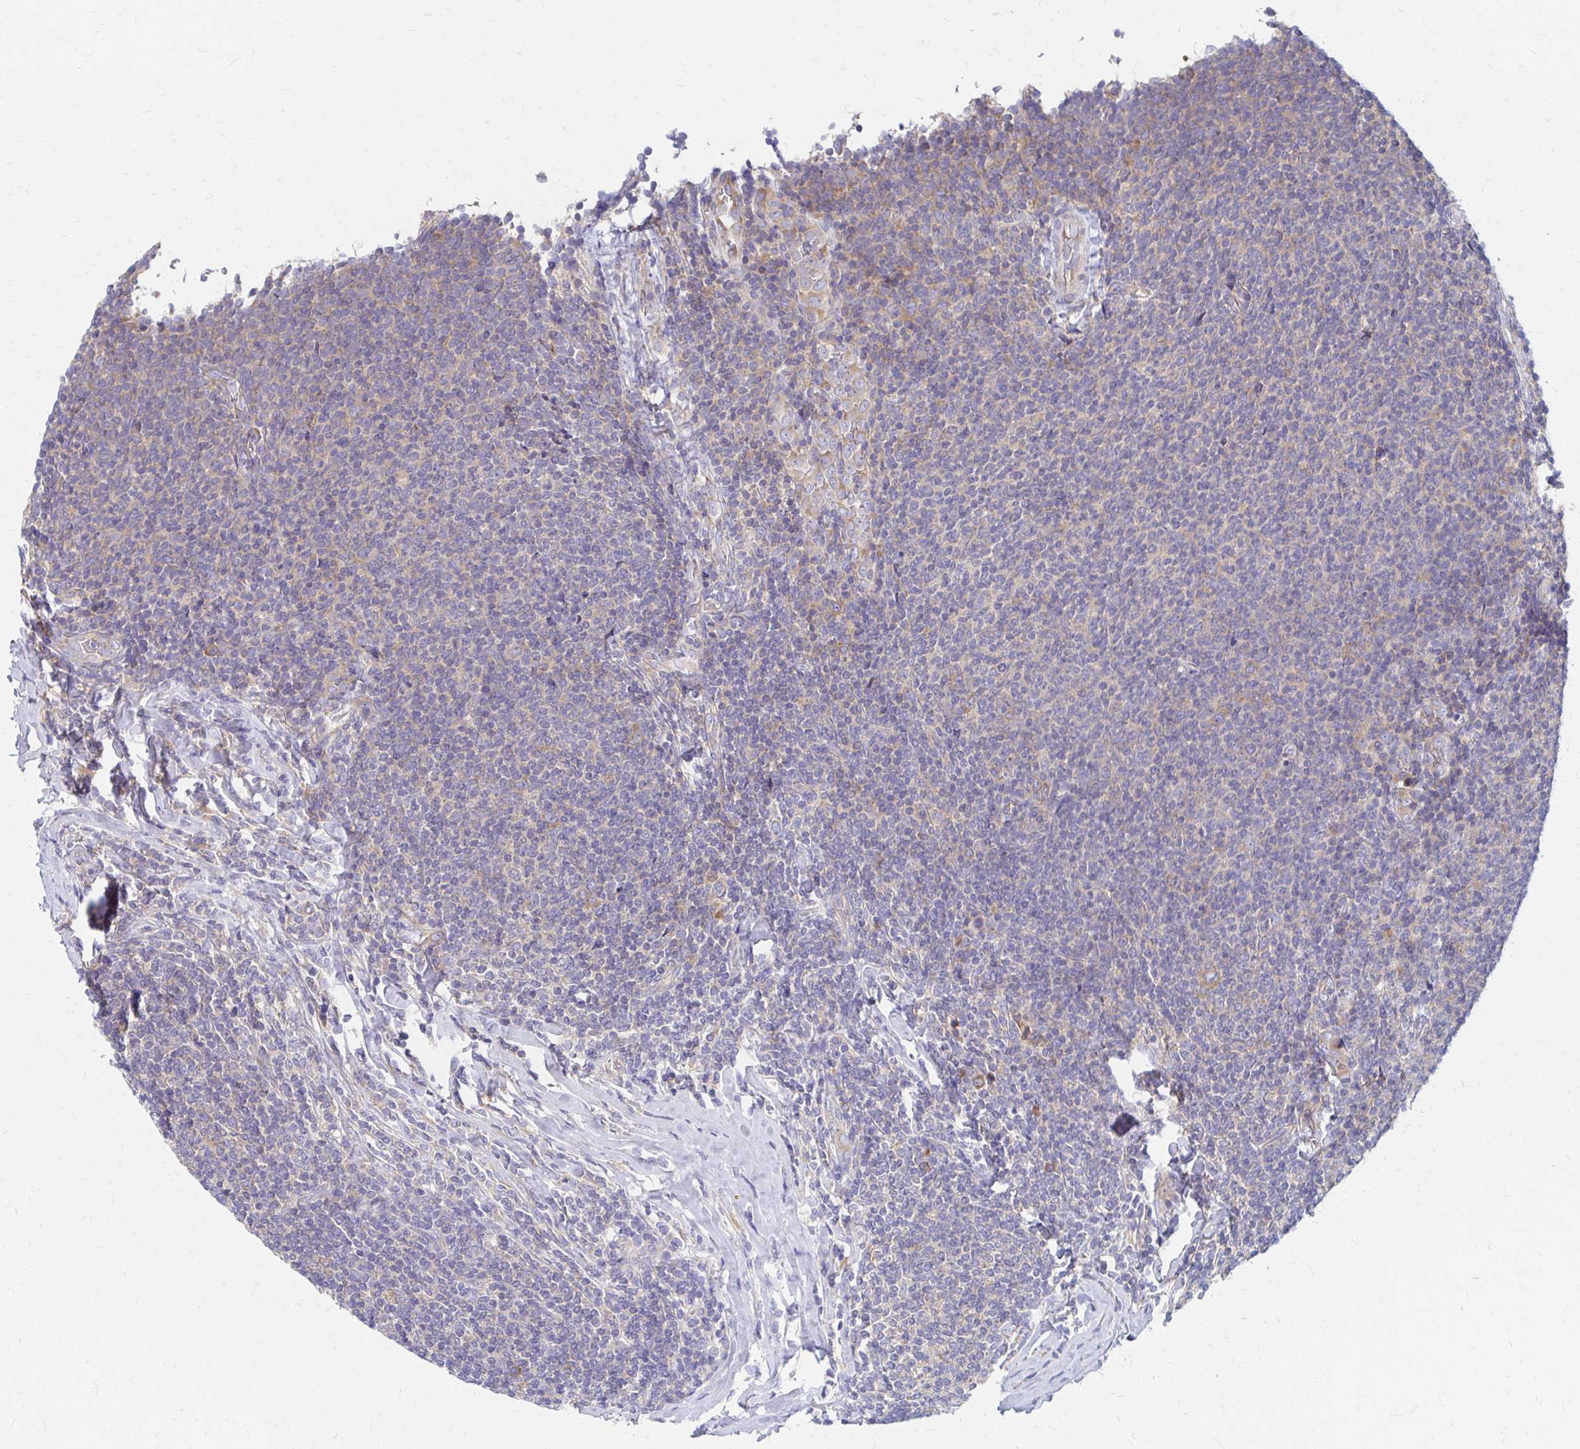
{"staining": {"intensity": "negative", "quantity": "none", "location": "none"}, "tissue": "lymphoma", "cell_type": "Tumor cells", "image_type": "cancer", "snomed": [{"axis": "morphology", "description": "Malignant lymphoma, non-Hodgkin's type, Low grade"}, {"axis": "topography", "description": "Lymph node"}], "caption": "The micrograph demonstrates no staining of tumor cells in low-grade malignant lymphoma, non-Hodgkin's type.", "gene": "RPL27A", "patient": {"sex": "male", "age": 52}}